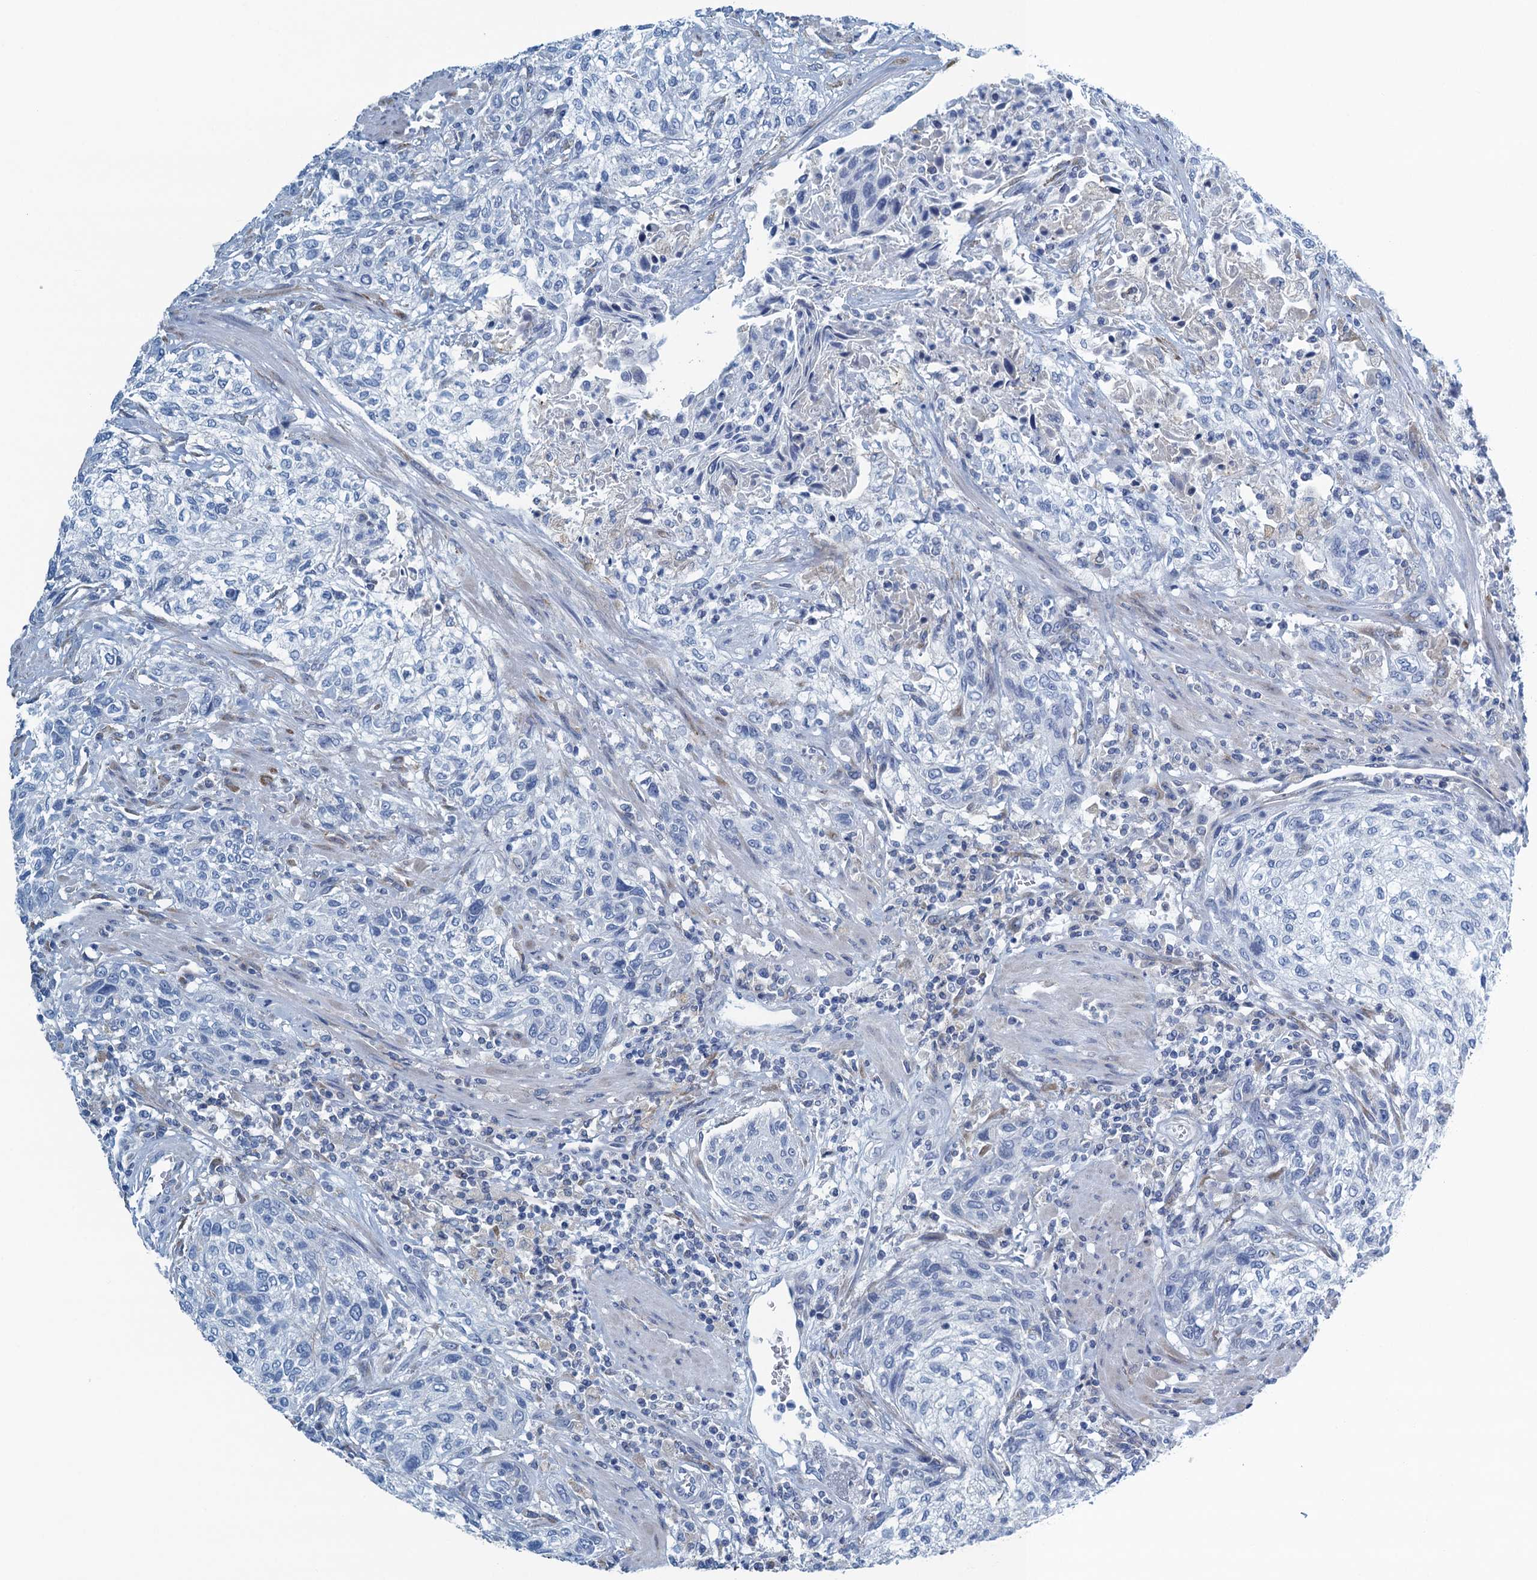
{"staining": {"intensity": "negative", "quantity": "none", "location": "none"}, "tissue": "urothelial cancer", "cell_type": "Tumor cells", "image_type": "cancer", "snomed": [{"axis": "morphology", "description": "Normal tissue, NOS"}, {"axis": "morphology", "description": "Urothelial carcinoma, NOS"}, {"axis": "topography", "description": "Urinary bladder"}, {"axis": "topography", "description": "Peripheral nerve tissue"}], "caption": "An immunohistochemistry histopathology image of transitional cell carcinoma is shown. There is no staining in tumor cells of transitional cell carcinoma.", "gene": "C10orf88", "patient": {"sex": "male", "age": 35}}